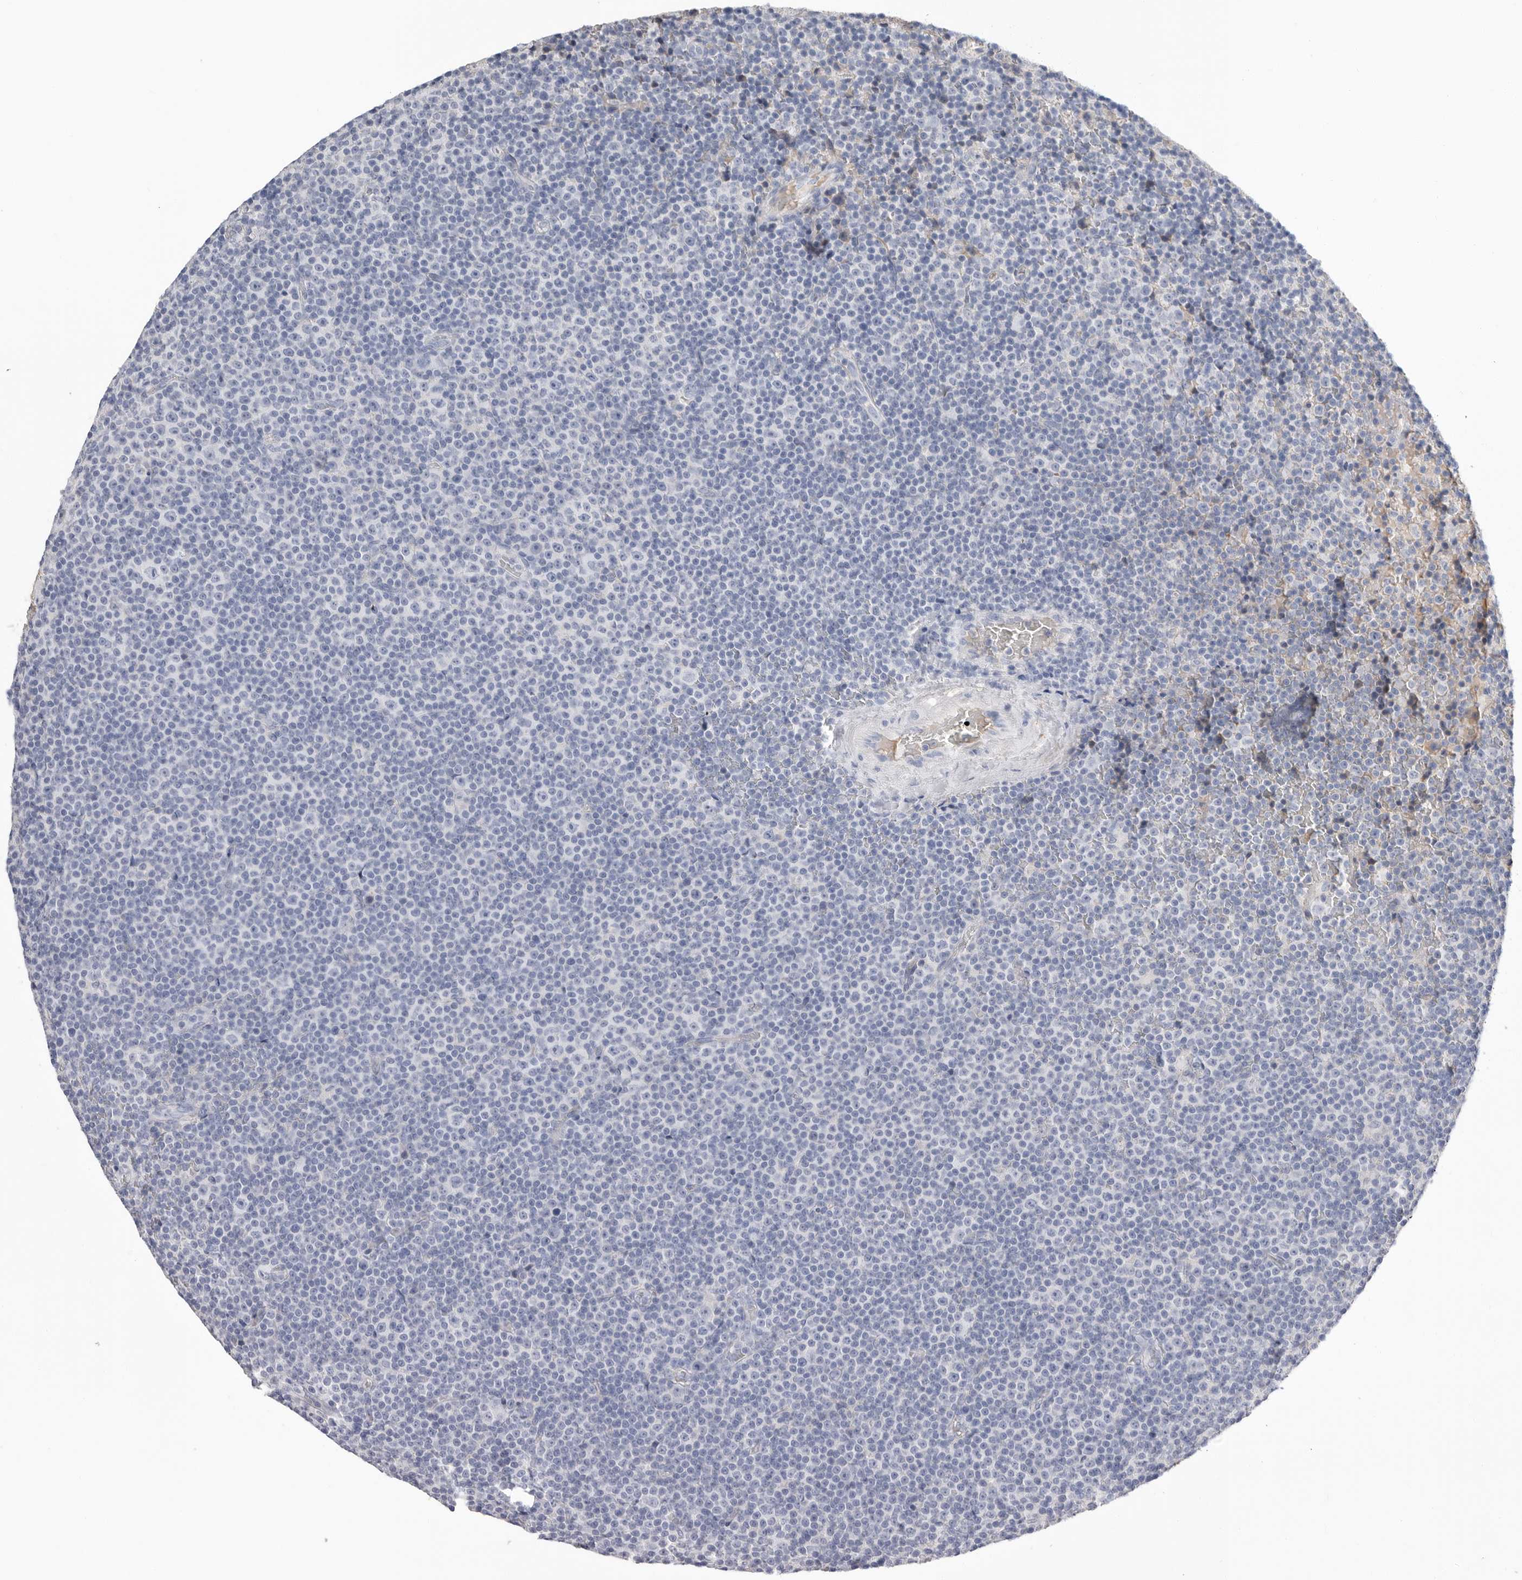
{"staining": {"intensity": "negative", "quantity": "none", "location": "none"}, "tissue": "lymphoma", "cell_type": "Tumor cells", "image_type": "cancer", "snomed": [{"axis": "morphology", "description": "Malignant lymphoma, non-Hodgkin's type, Low grade"}, {"axis": "topography", "description": "Lymph node"}], "caption": "Immunohistochemistry (IHC) photomicrograph of neoplastic tissue: human malignant lymphoma, non-Hodgkin's type (low-grade) stained with DAB (3,3'-diaminobenzidine) reveals no significant protein staining in tumor cells.", "gene": "APOA2", "patient": {"sex": "female", "age": 67}}